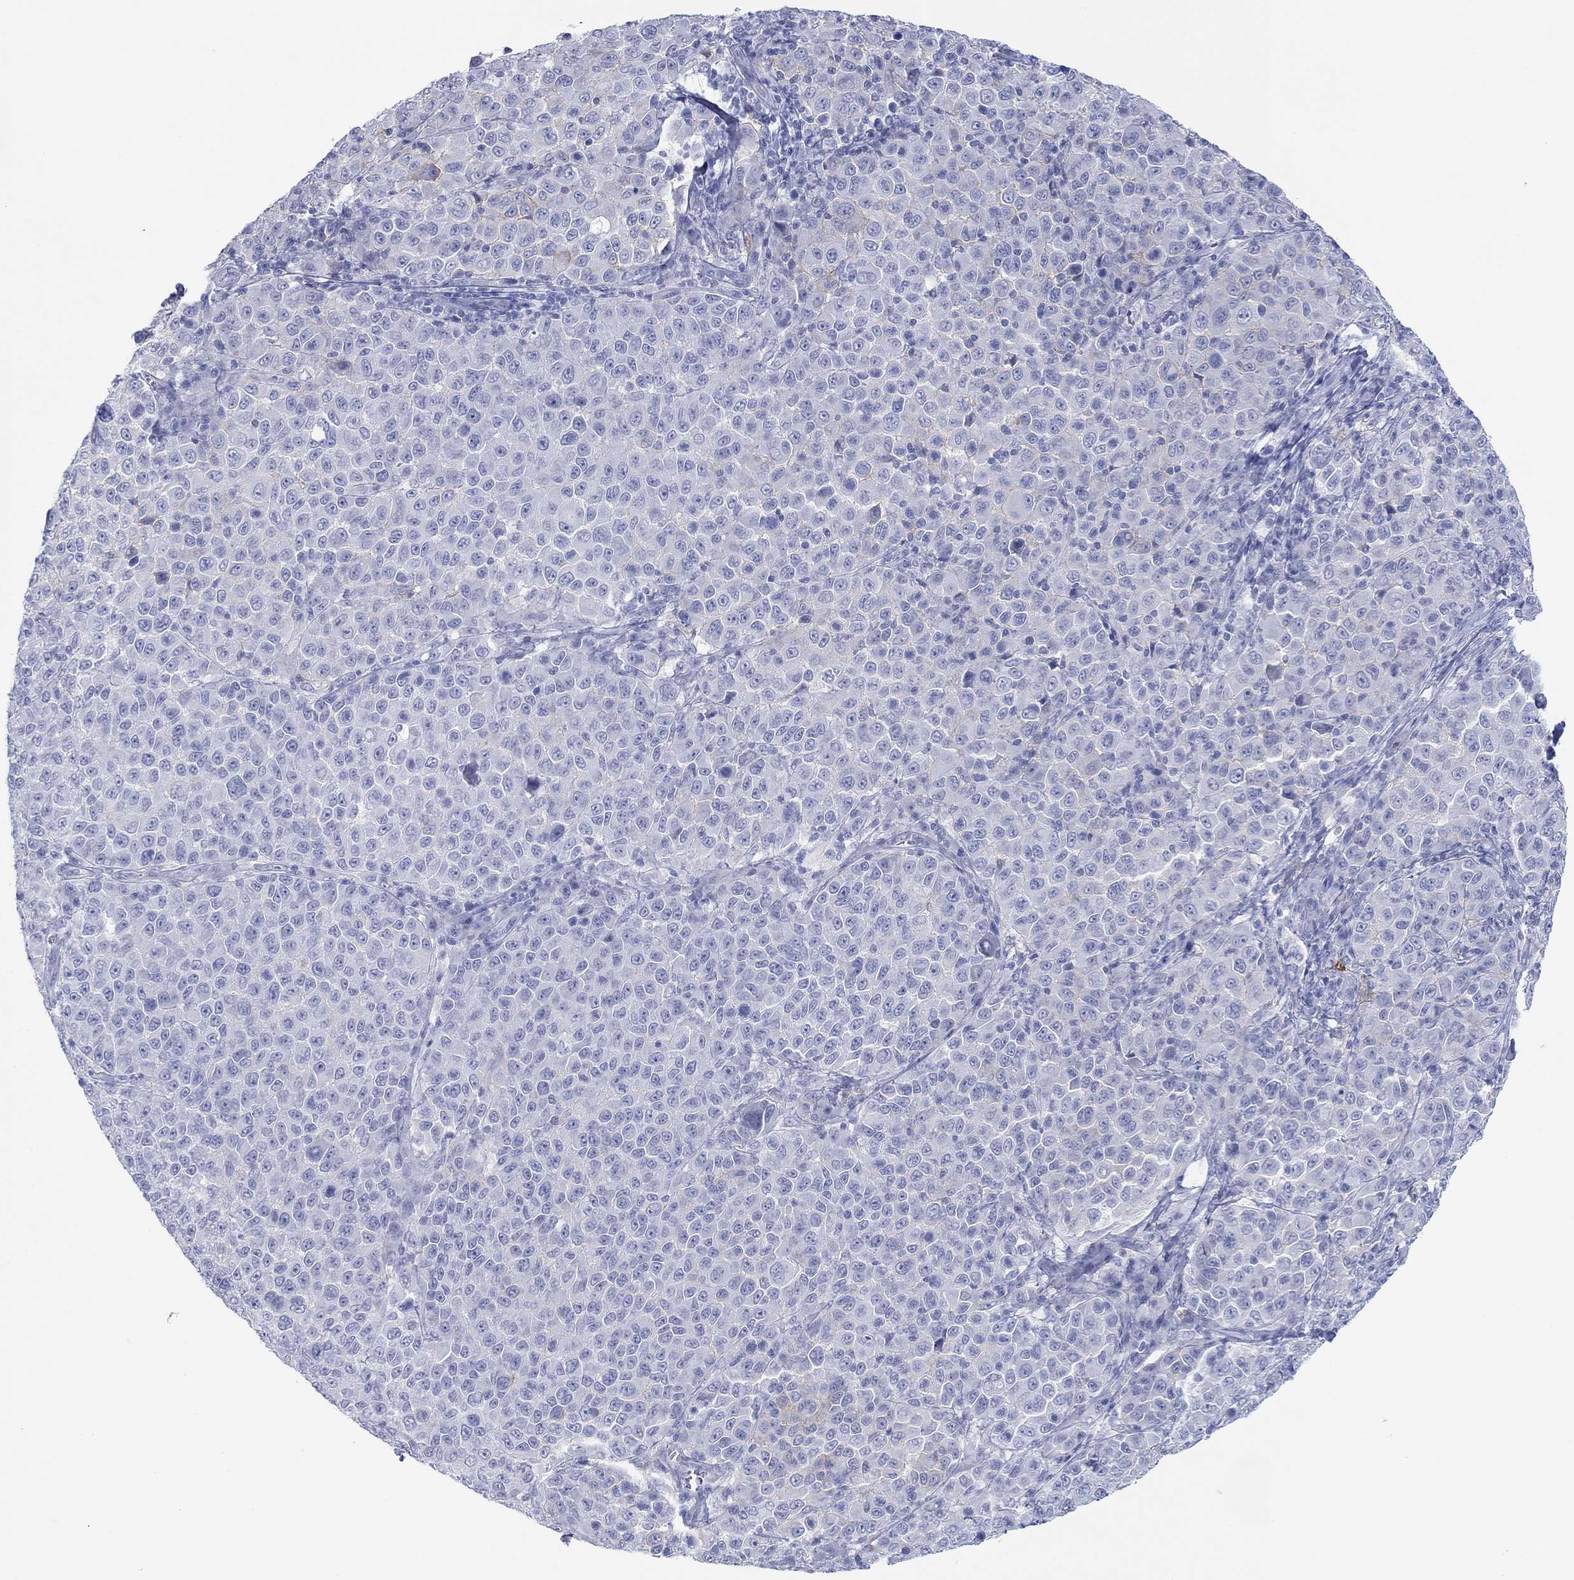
{"staining": {"intensity": "negative", "quantity": "none", "location": "none"}, "tissue": "melanoma", "cell_type": "Tumor cells", "image_type": "cancer", "snomed": [{"axis": "morphology", "description": "Malignant melanoma, NOS"}, {"axis": "topography", "description": "Skin"}], "caption": "This is a histopathology image of IHC staining of melanoma, which shows no positivity in tumor cells.", "gene": "ATP1B1", "patient": {"sex": "female", "age": 57}}